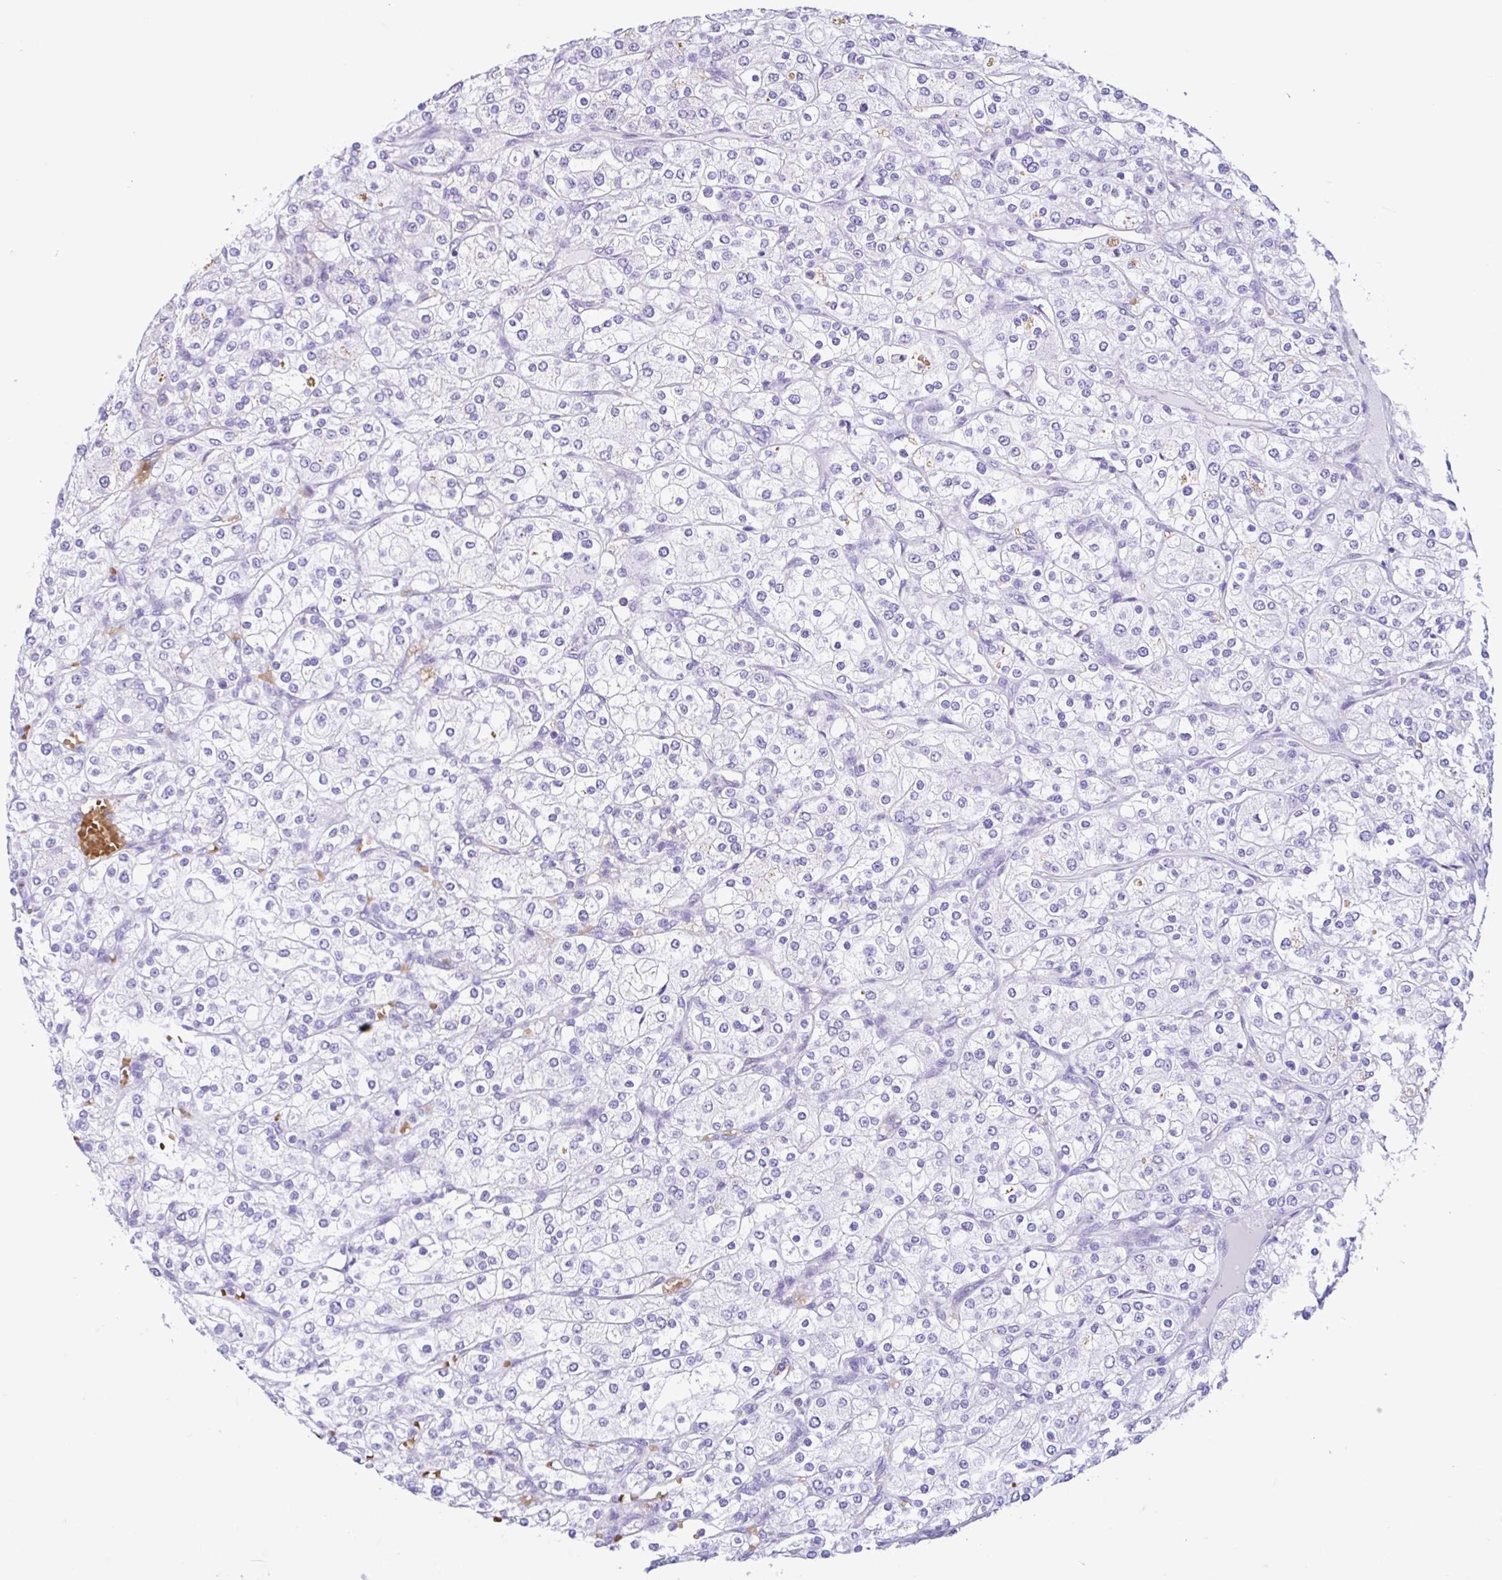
{"staining": {"intensity": "negative", "quantity": "none", "location": "none"}, "tissue": "renal cancer", "cell_type": "Tumor cells", "image_type": "cancer", "snomed": [{"axis": "morphology", "description": "Adenocarcinoma, NOS"}, {"axis": "topography", "description": "Kidney"}], "caption": "Image shows no significant protein expression in tumor cells of renal adenocarcinoma.", "gene": "TMEM79", "patient": {"sex": "male", "age": 80}}